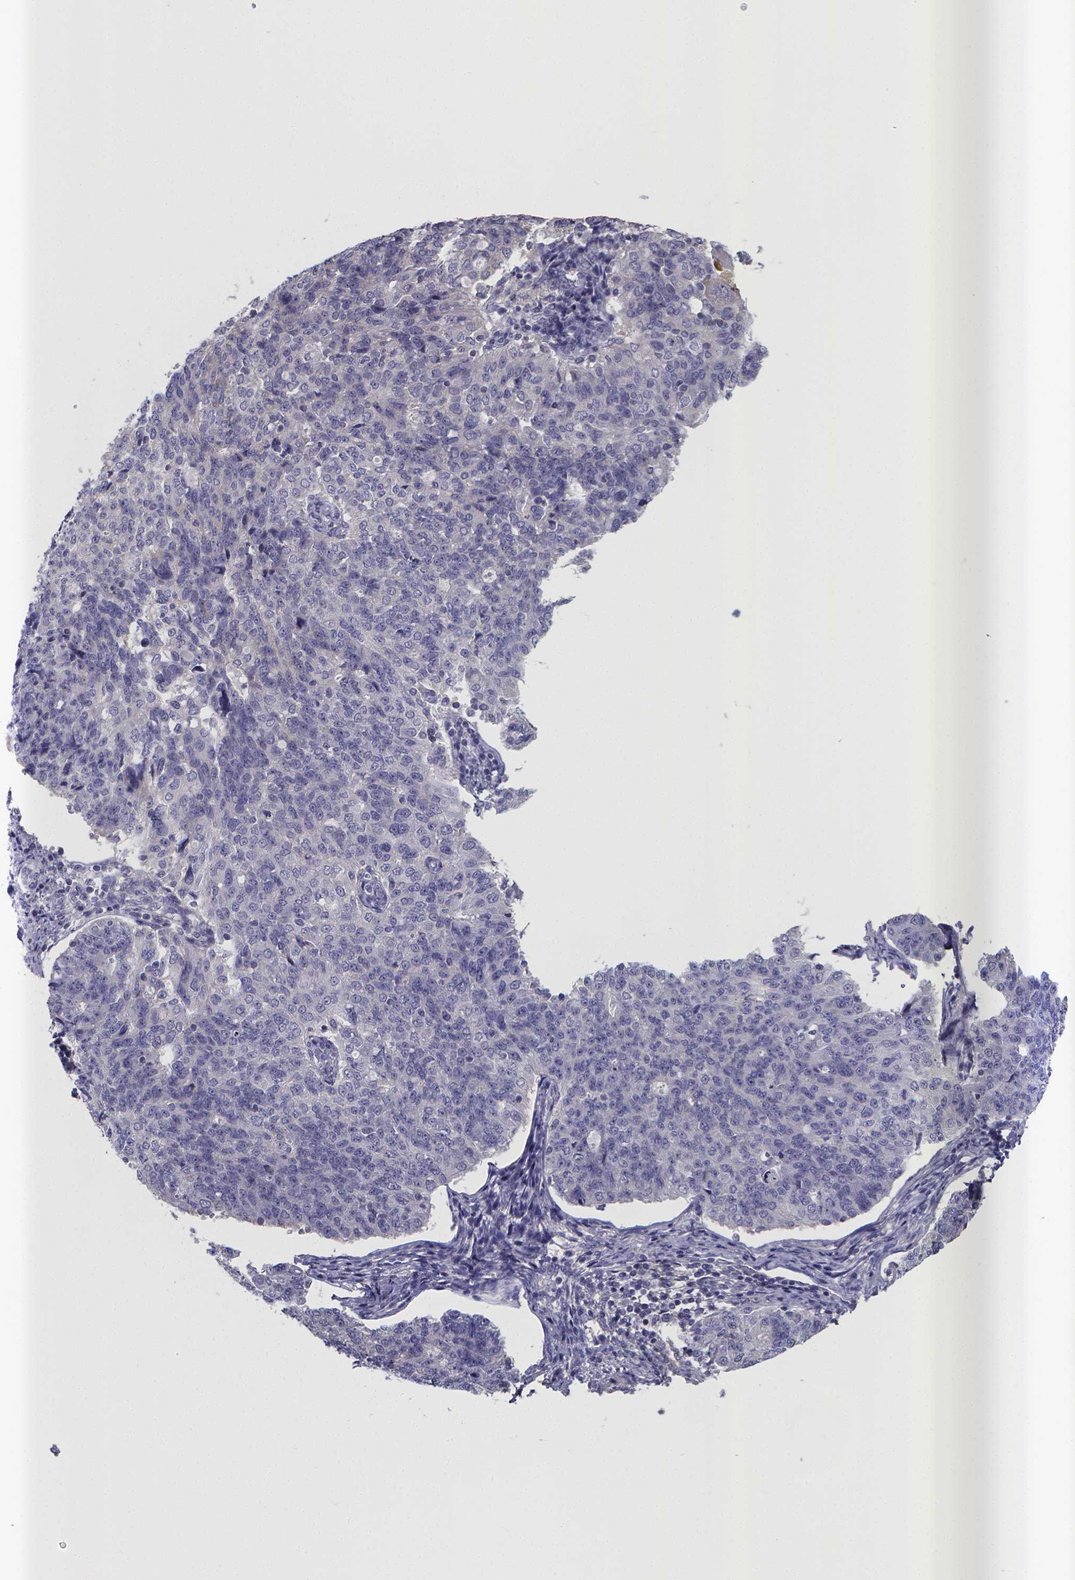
{"staining": {"intensity": "negative", "quantity": "none", "location": "none"}, "tissue": "endometrial cancer", "cell_type": "Tumor cells", "image_type": "cancer", "snomed": [{"axis": "morphology", "description": "Adenocarcinoma, NOS"}, {"axis": "topography", "description": "Endometrium"}], "caption": "Tumor cells are negative for brown protein staining in endometrial cancer (adenocarcinoma). (Stains: DAB (3,3'-diaminobenzidine) IHC with hematoxylin counter stain, Microscopy: brightfield microscopy at high magnification).", "gene": "RERG", "patient": {"sex": "female", "age": 43}}